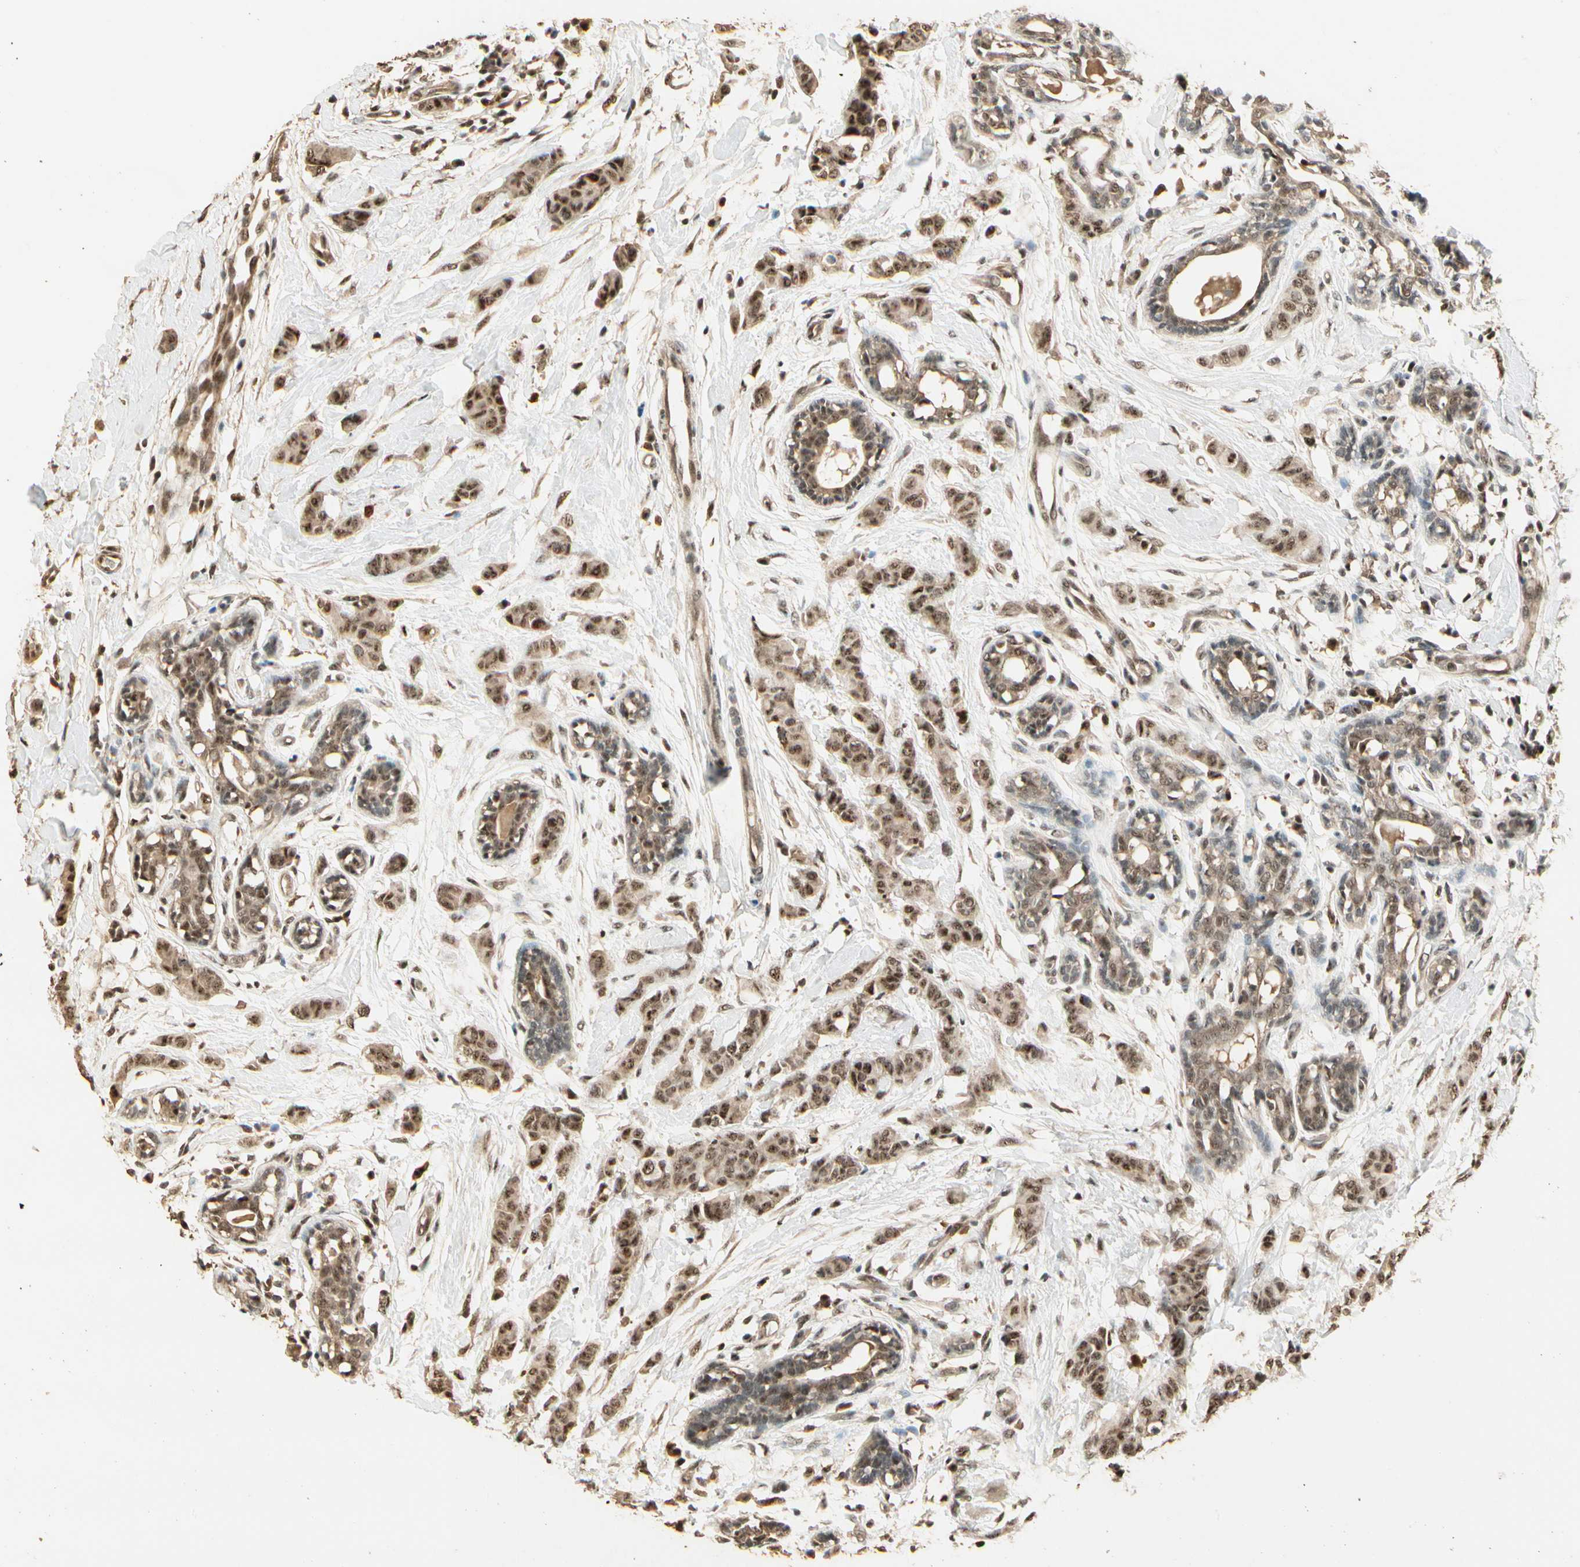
{"staining": {"intensity": "moderate", "quantity": ">75%", "location": "cytoplasmic/membranous,nuclear"}, "tissue": "breast cancer", "cell_type": "Tumor cells", "image_type": "cancer", "snomed": [{"axis": "morphology", "description": "Normal tissue, NOS"}, {"axis": "morphology", "description": "Duct carcinoma"}, {"axis": "topography", "description": "Breast"}], "caption": "Tumor cells display medium levels of moderate cytoplasmic/membranous and nuclear positivity in approximately >75% of cells in human breast cancer. Using DAB (3,3'-diaminobenzidine) (brown) and hematoxylin (blue) stains, captured at high magnification using brightfield microscopy.", "gene": "RBM25", "patient": {"sex": "female", "age": 40}}